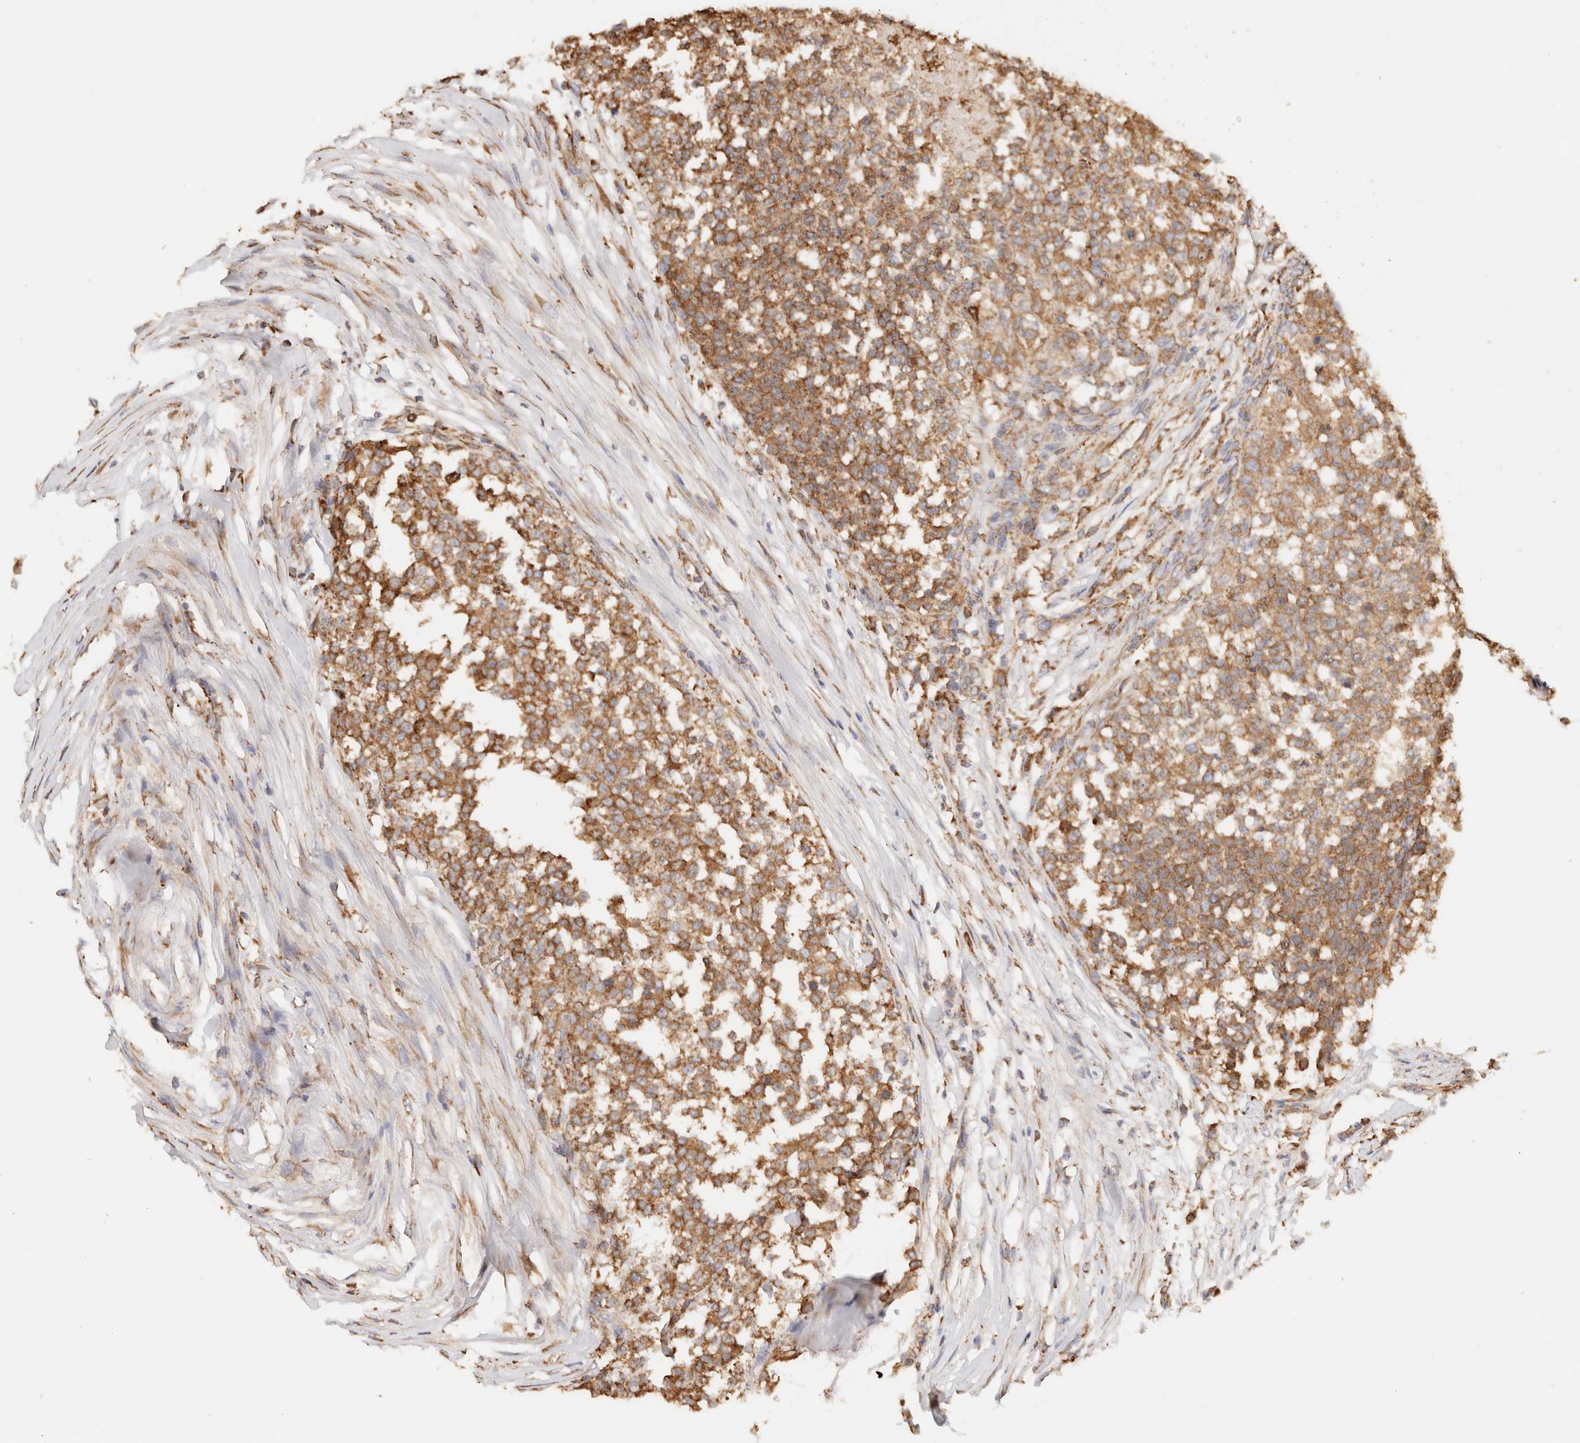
{"staining": {"intensity": "moderate", "quantity": ">75%", "location": "cytoplasmic/membranous"}, "tissue": "testis cancer", "cell_type": "Tumor cells", "image_type": "cancer", "snomed": [{"axis": "morphology", "description": "Seminoma, NOS"}, {"axis": "topography", "description": "Testis"}], "caption": "Immunohistochemistry (IHC) histopathology image of human testis cancer stained for a protein (brown), which reveals medium levels of moderate cytoplasmic/membranous positivity in about >75% of tumor cells.", "gene": "FER", "patient": {"sex": "male", "age": 59}}